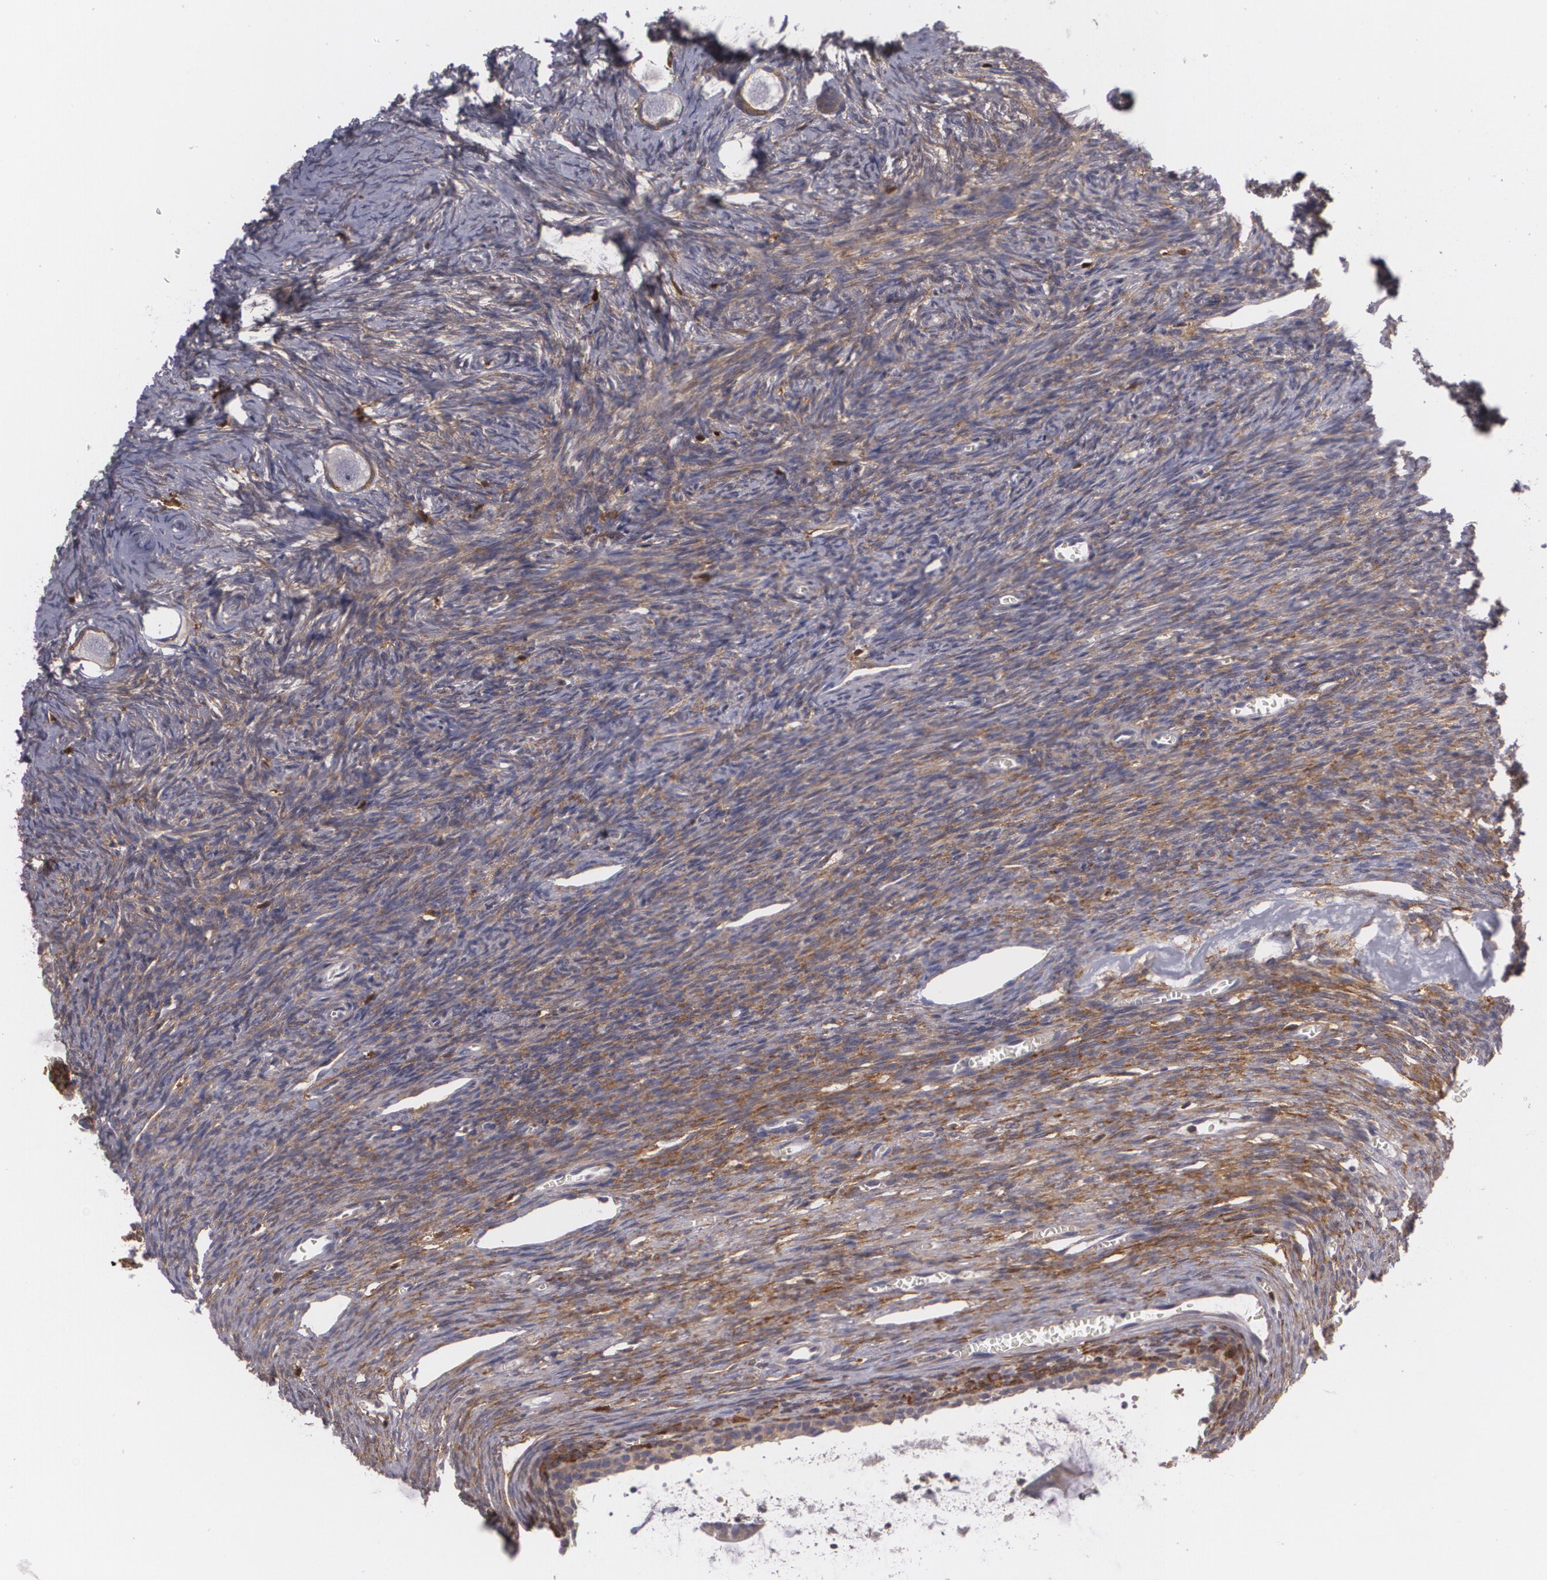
{"staining": {"intensity": "weak", "quantity": "25%-75%", "location": "cytoplasmic/membranous"}, "tissue": "ovary", "cell_type": "Ovarian stroma cells", "image_type": "normal", "snomed": [{"axis": "morphology", "description": "Normal tissue, NOS"}, {"axis": "topography", "description": "Ovary"}], "caption": "Ovary stained with immunohistochemistry displays weak cytoplasmic/membranous positivity in about 25%-75% of ovarian stroma cells. (Brightfield microscopy of DAB IHC at high magnification).", "gene": "BIN1", "patient": {"sex": "female", "age": 27}}